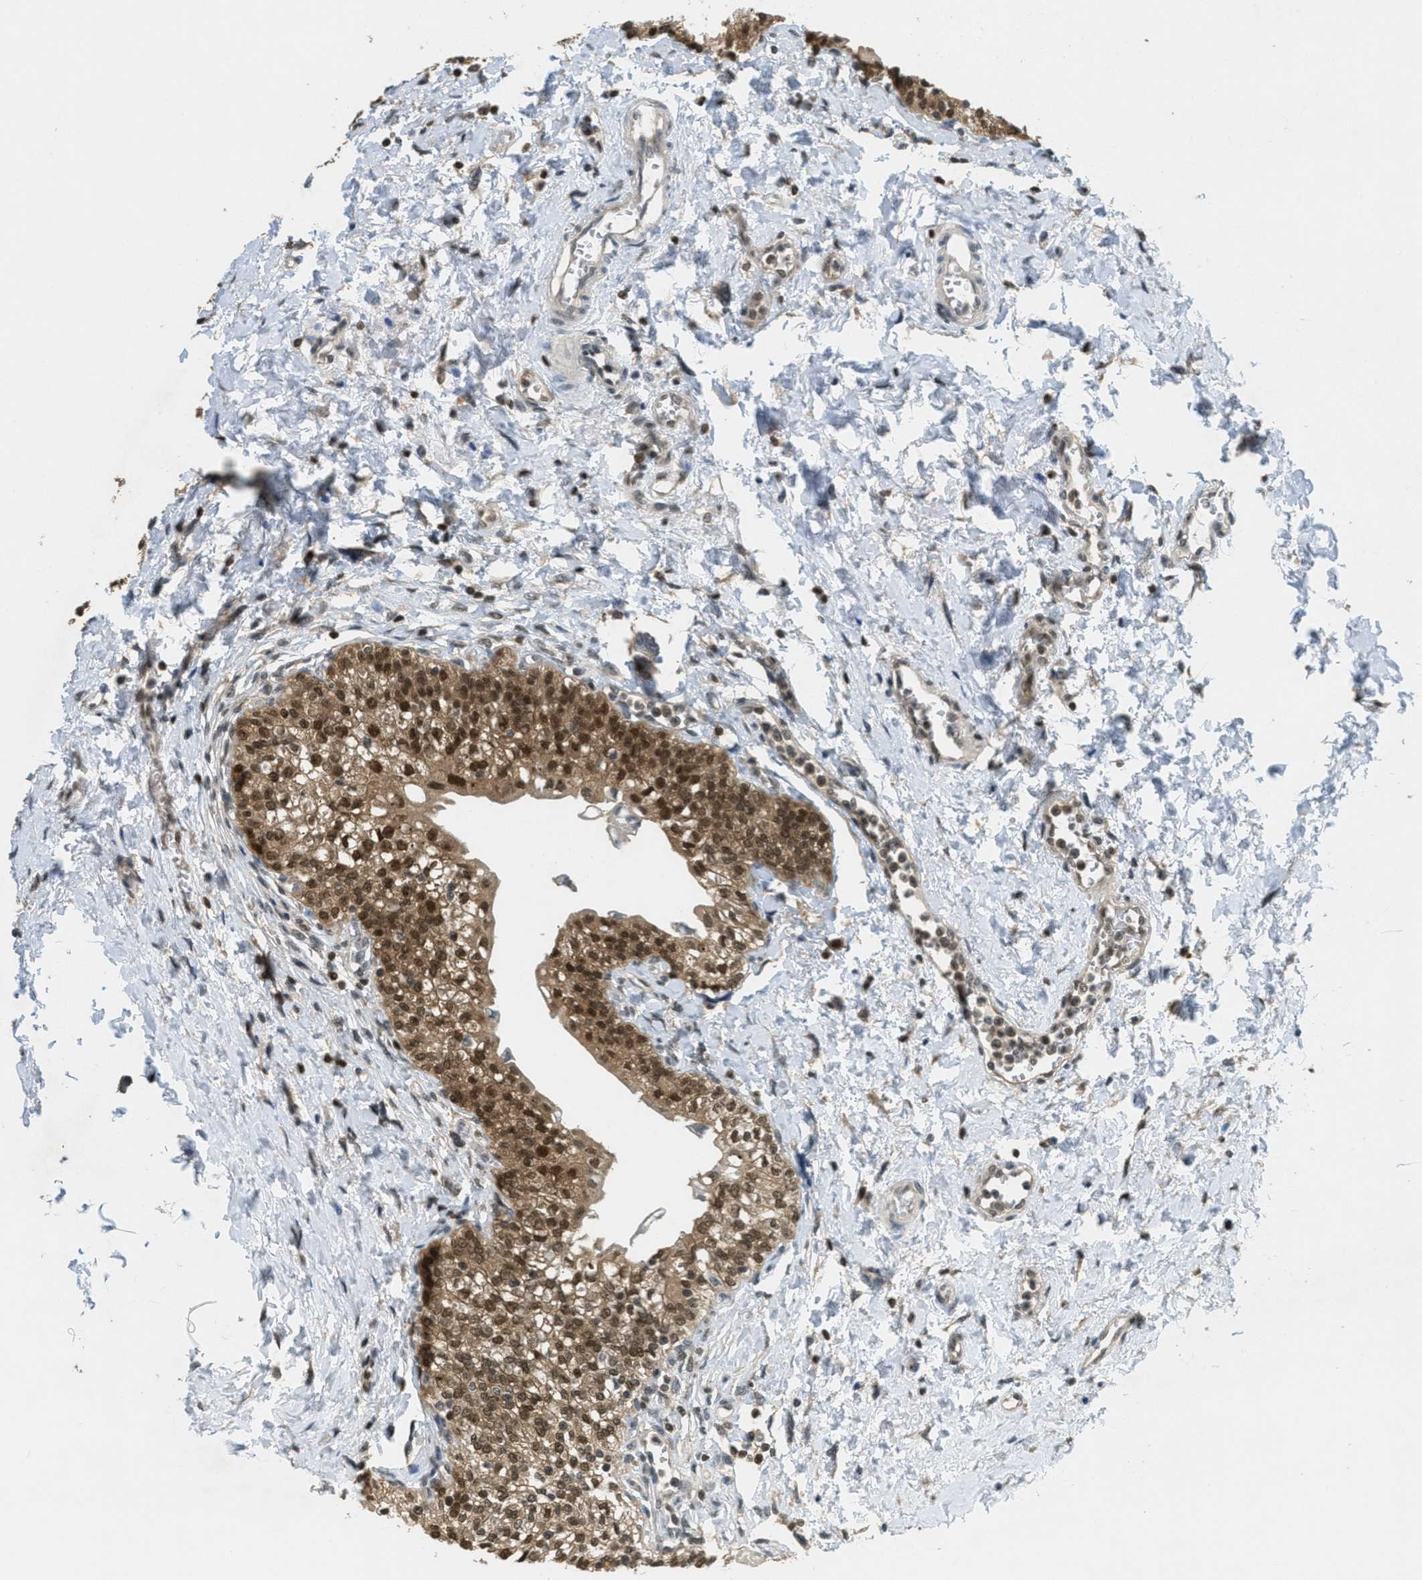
{"staining": {"intensity": "strong", "quantity": ">75%", "location": "cytoplasmic/membranous,nuclear"}, "tissue": "urinary bladder", "cell_type": "Urothelial cells", "image_type": "normal", "snomed": [{"axis": "morphology", "description": "Normal tissue, NOS"}, {"axis": "topography", "description": "Urinary bladder"}], "caption": "Normal urinary bladder exhibits strong cytoplasmic/membranous,nuclear staining in about >75% of urothelial cells Using DAB (3,3'-diaminobenzidine) (brown) and hematoxylin (blue) stains, captured at high magnification using brightfield microscopy..", "gene": "DNAJB1", "patient": {"sex": "male", "age": 55}}